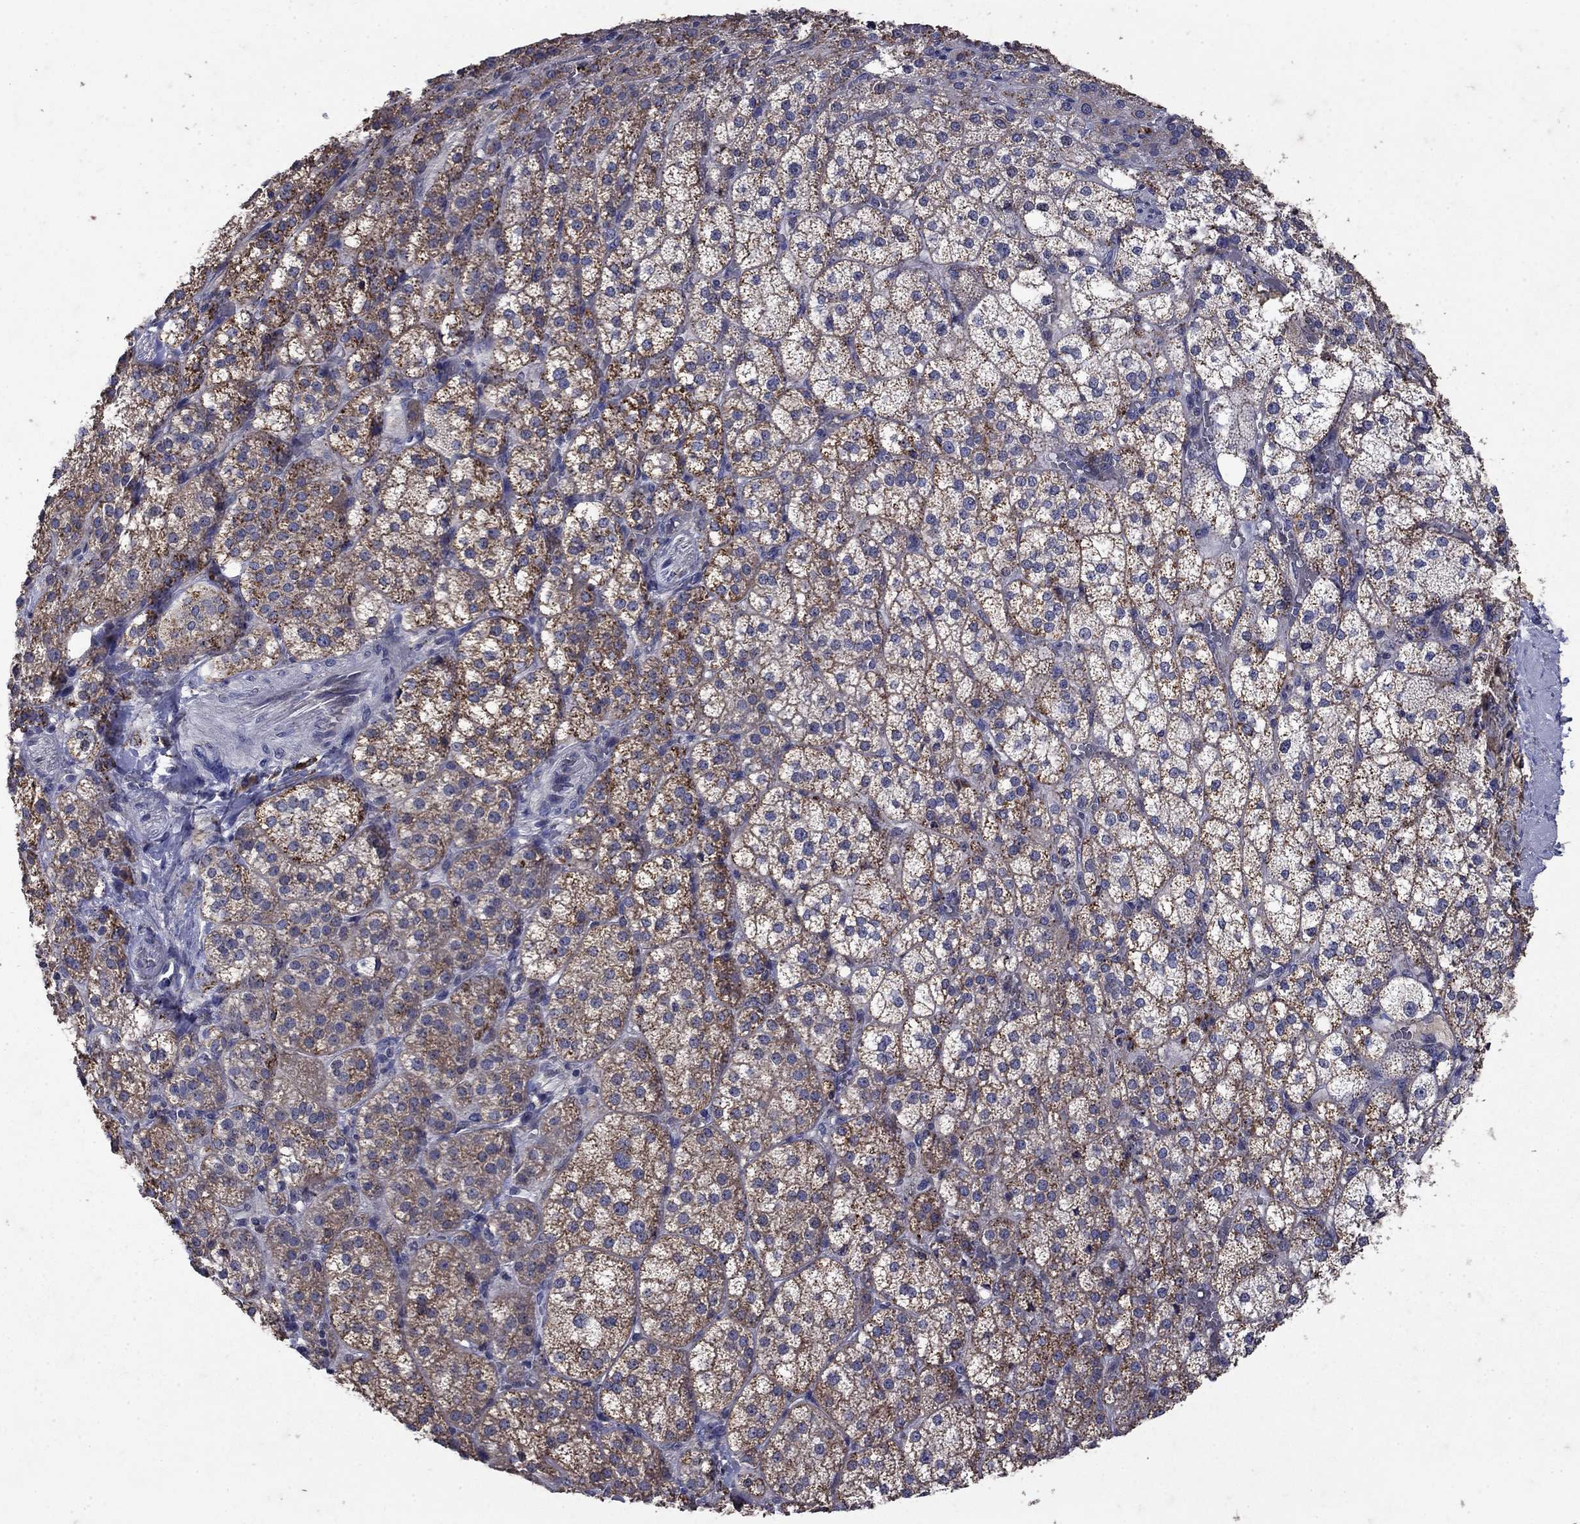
{"staining": {"intensity": "moderate", "quantity": "25%-75%", "location": "cytoplasmic/membranous"}, "tissue": "adrenal gland", "cell_type": "Glandular cells", "image_type": "normal", "snomed": [{"axis": "morphology", "description": "Normal tissue, NOS"}, {"axis": "topography", "description": "Adrenal gland"}], "caption": "IHC image of normal adrenal gland: human adrenal gland stained using IHC displays medium levels of moderate protein expression localized specifically in the cytoplasmic/membranous of glandular cells, appearing as a cytoplasmic/membranous brown color.", "gene": "NPC2", "patient": {"sex": "female", "age": 60}}